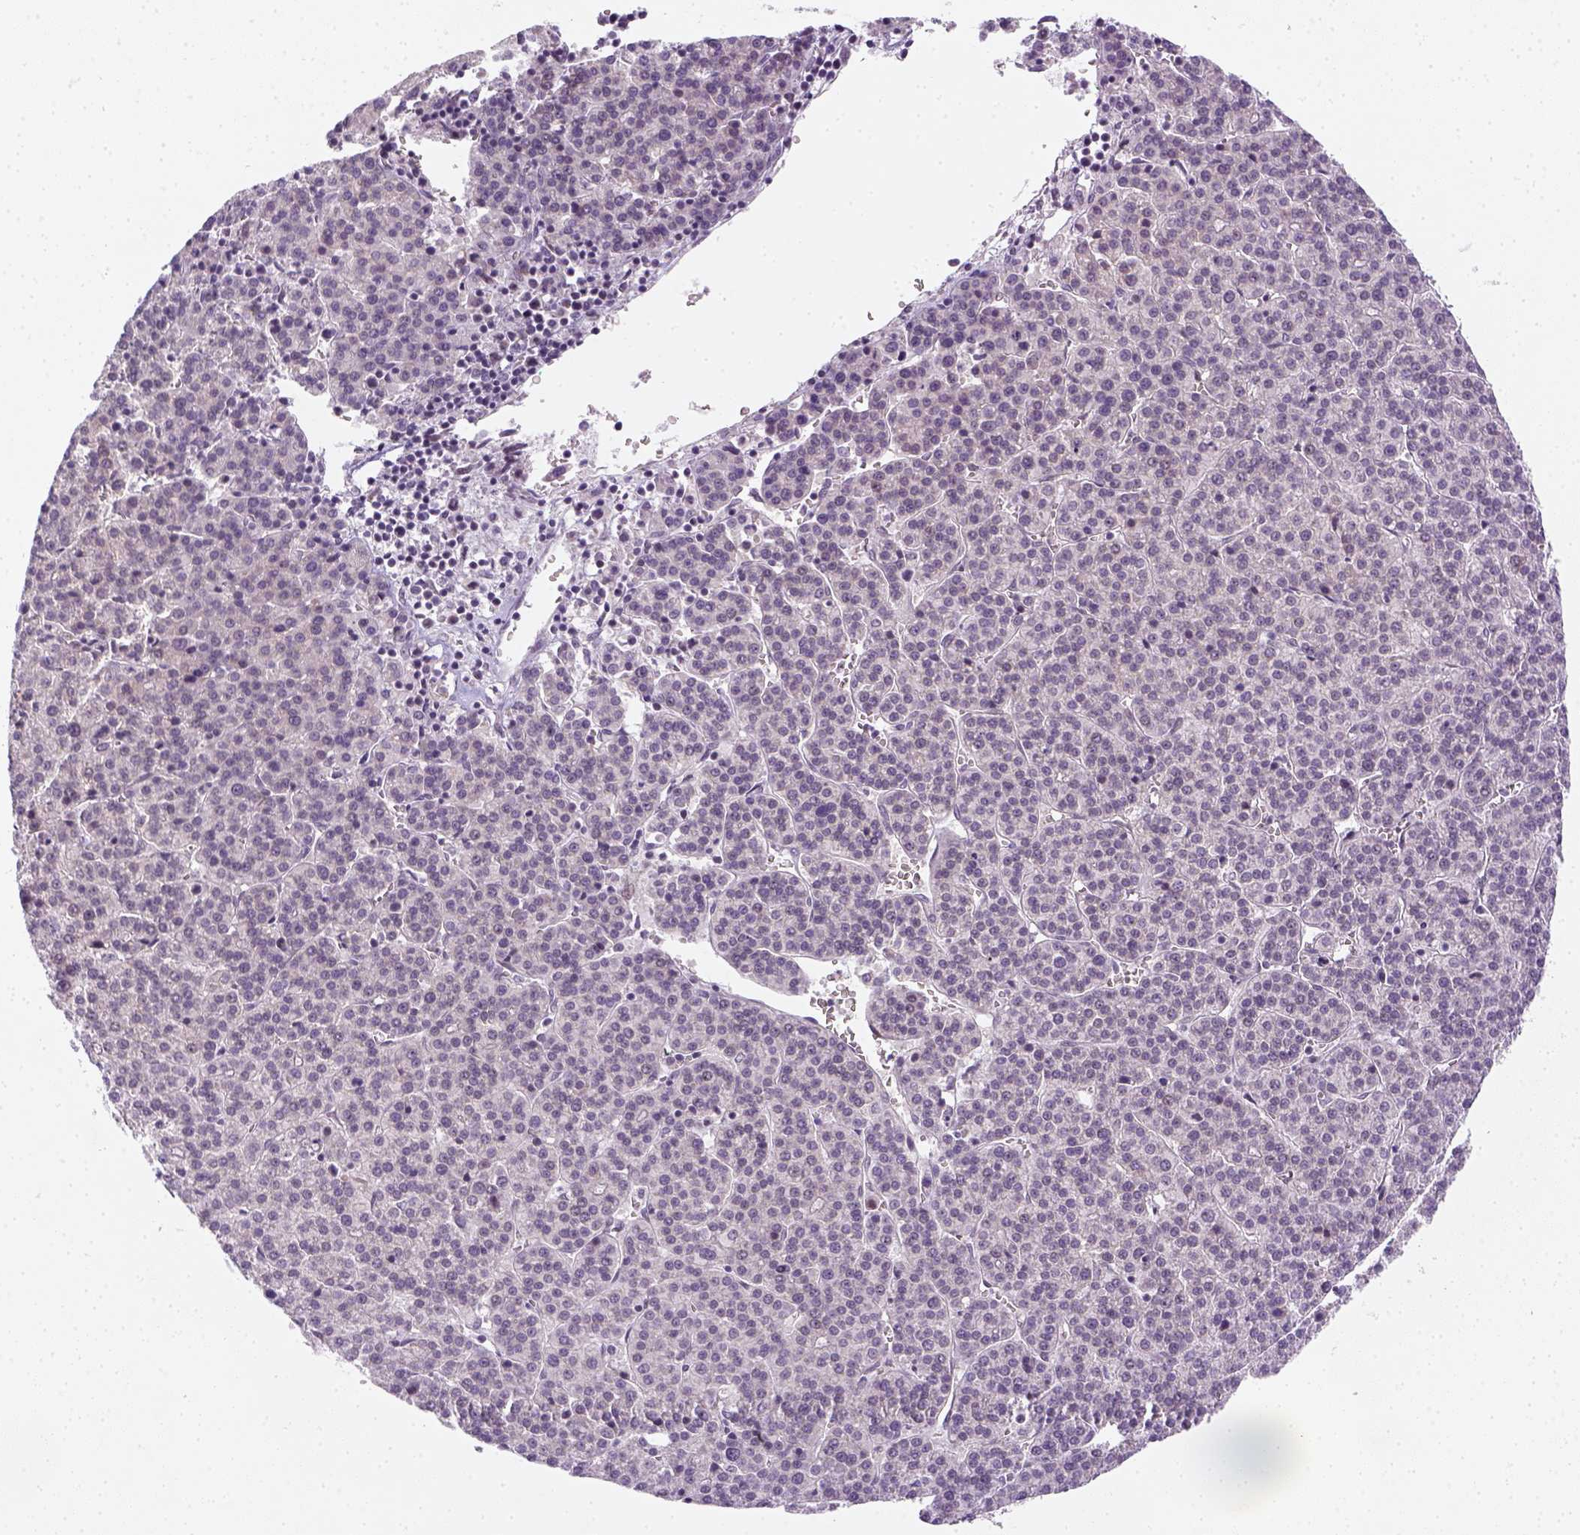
{"staining": {"intensity": "negative", "quantity": "none", "location": "none"}, "tissue": "liver cancer", "cell_type": "Tumor cells", "image_type": "cancer", "snomed": [{"axis": "morphology", "description": "Carcinoma, Hepatocellular, NOS"}, {"axis": "topography", "description": "Liver"}], "caption": "Human liver cancer stained for a protein using IHC reveals no expression in tumor cells.", "gene": "MAGEB3", "patient": {"sex": "female", "age": 58}}